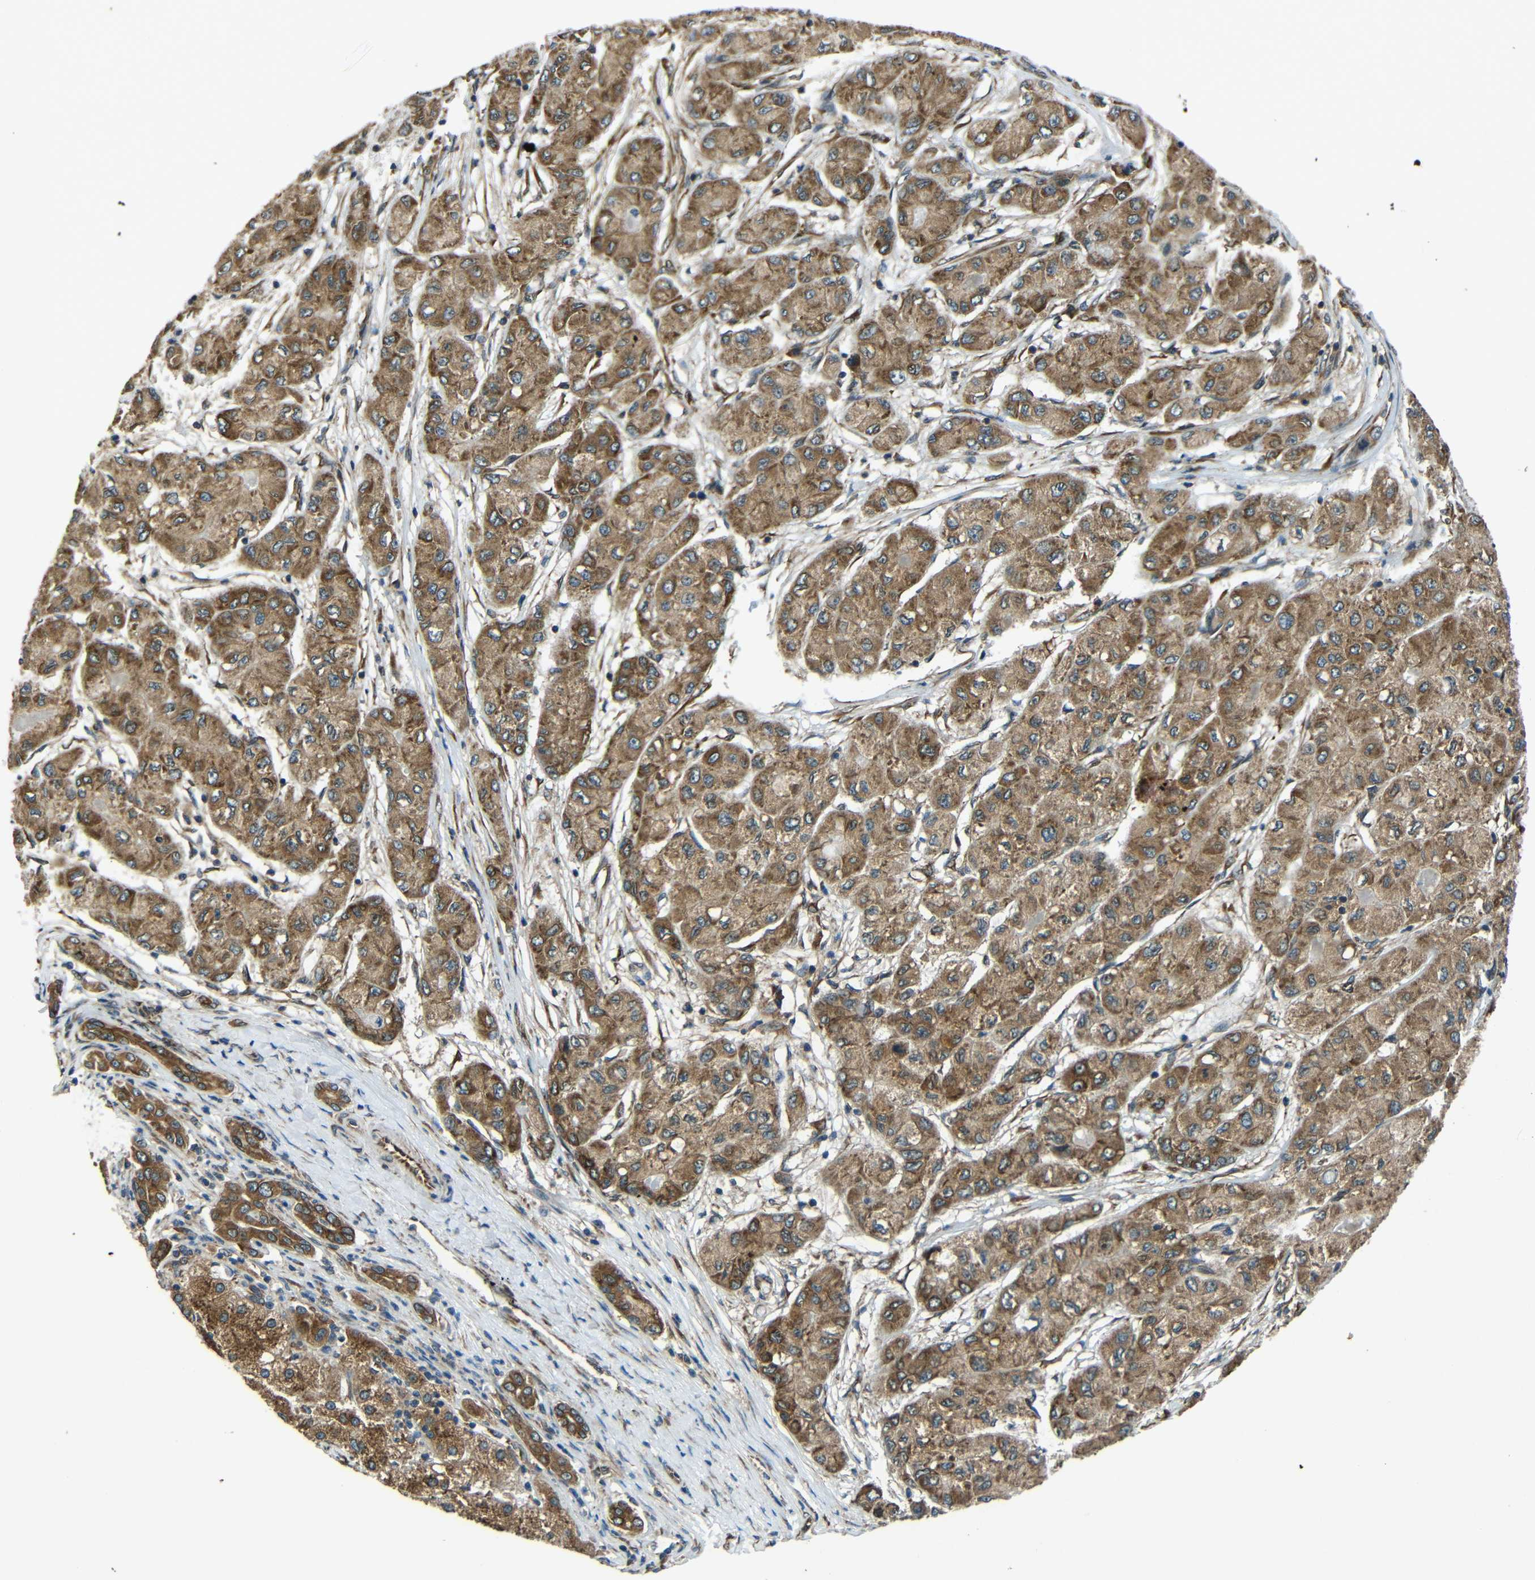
{"staining": {"intensity": "moderate", "quantity": ">75%", "location": "cytoplasmic/membranous"}, "tissue": "liver cancer", "cell_type": "Tumor cells", "image_type": "cancer", "snomed": [{"axis": "morphology", "description": "Carcinoma, Hepatocellular, NOS"}, {"axis": "topography", "description": "Liver"}], "caption": "Immunohistochemistry (IHC) (DAB) staining of liver hepatocellular carcinoma reveals moderate cytoplasmic/membranous protein positivity in about >75% of tumor cells. Nuclei are stained in blue.", "gene": "VAPB", "patient": {"sex": "male", "age": 80}}